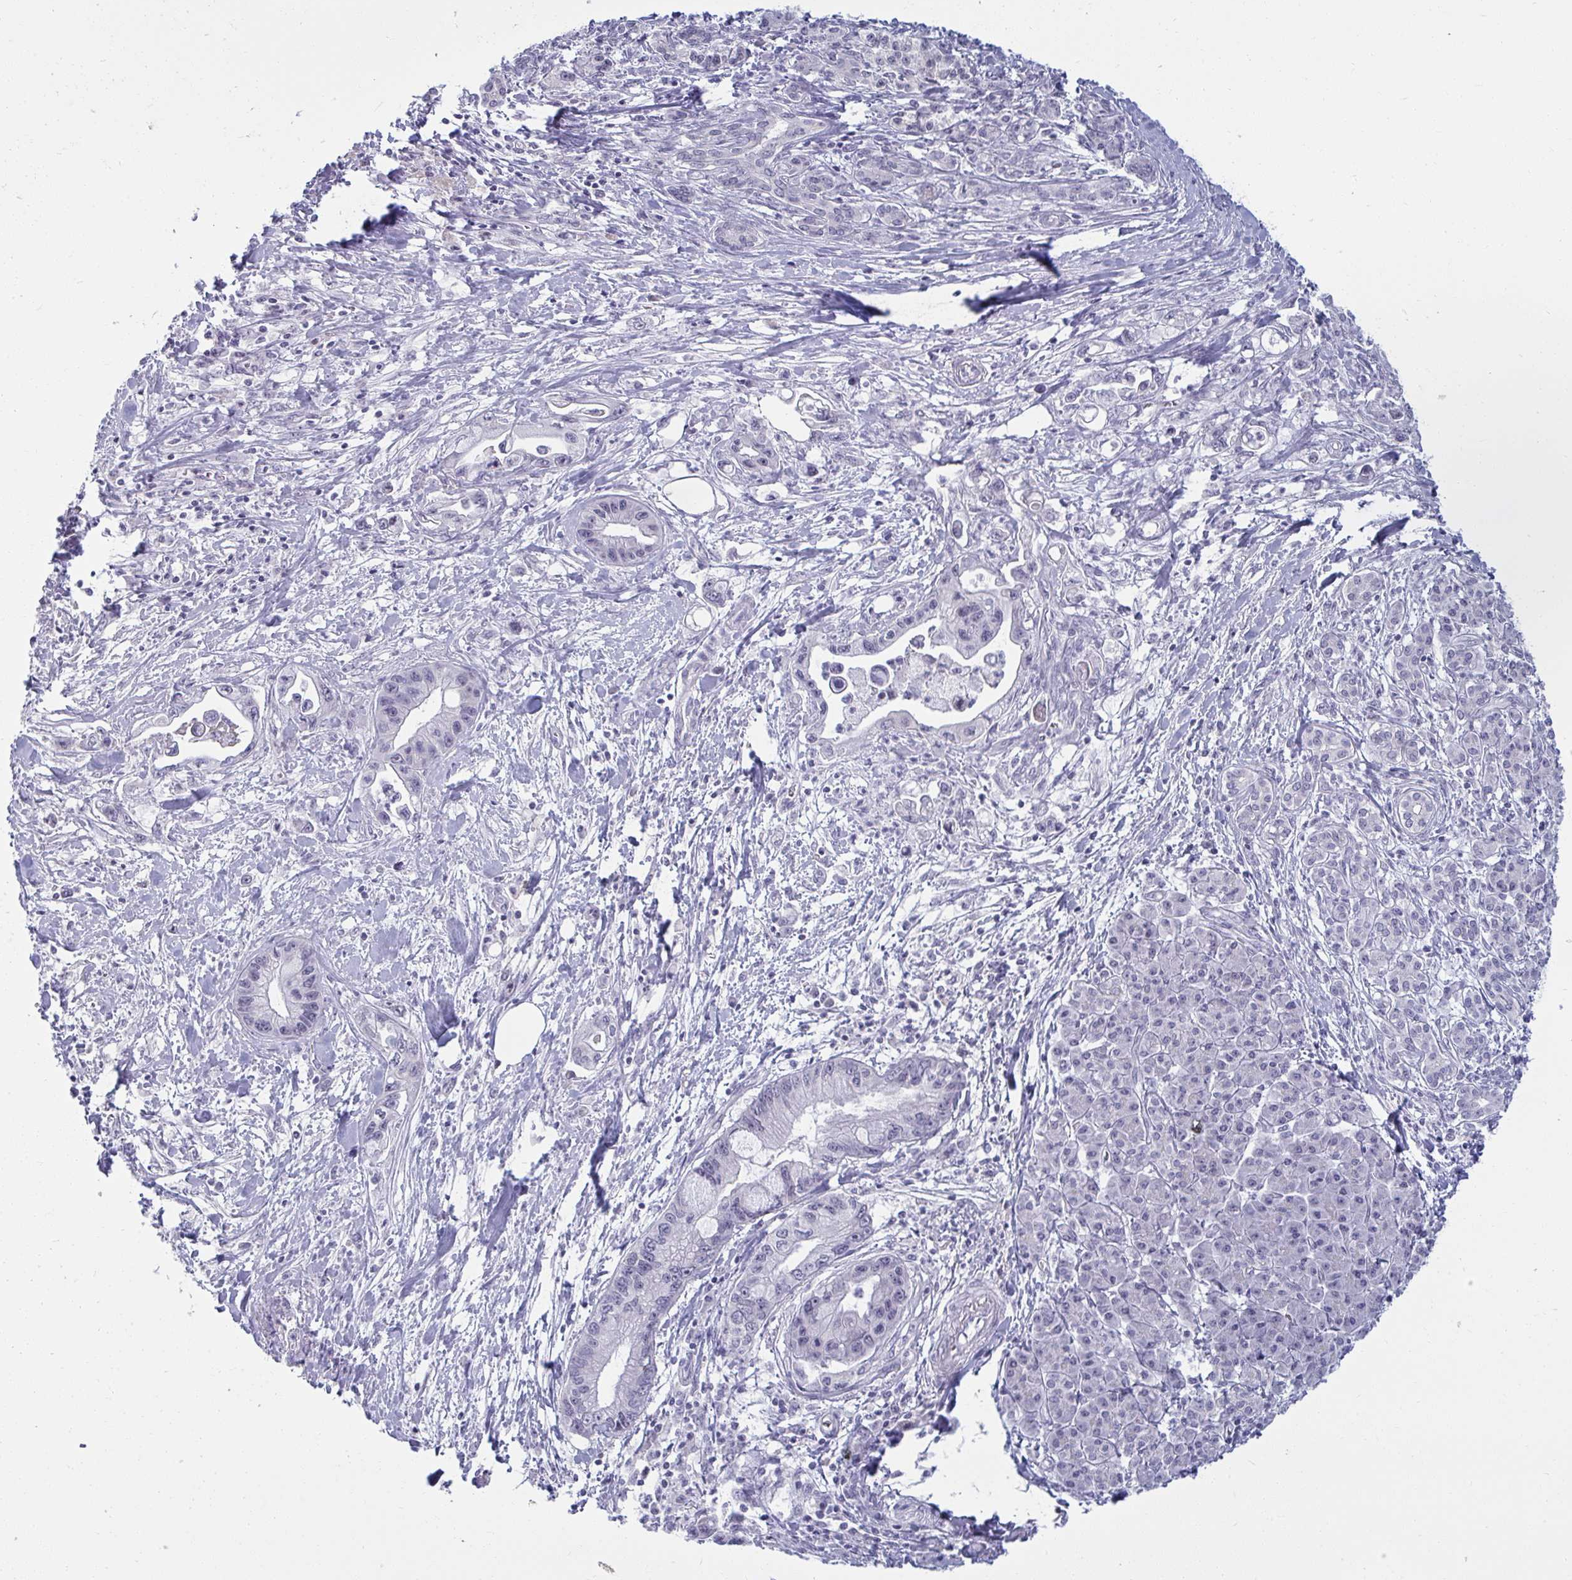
{"staining": {"intensity": "negative", "quantity": "none", "location": "none"}, "tissue": "pancreatic cancer", "cell_type": "Tumor cells", "image_type": "cancer", "snomed": [{"axis": "morphology", "description": "Adenocarcinoma, NOS"}, {"axis": "topography", "description": "Pancreas"}], "caption": "Pancreatic cancer stained for a protein using immunohistochemistry (IHC) demonstrates no positivity tumor cells.", "gene": "RNASEH1", "patient": {"sex": "male", "age": 61}}